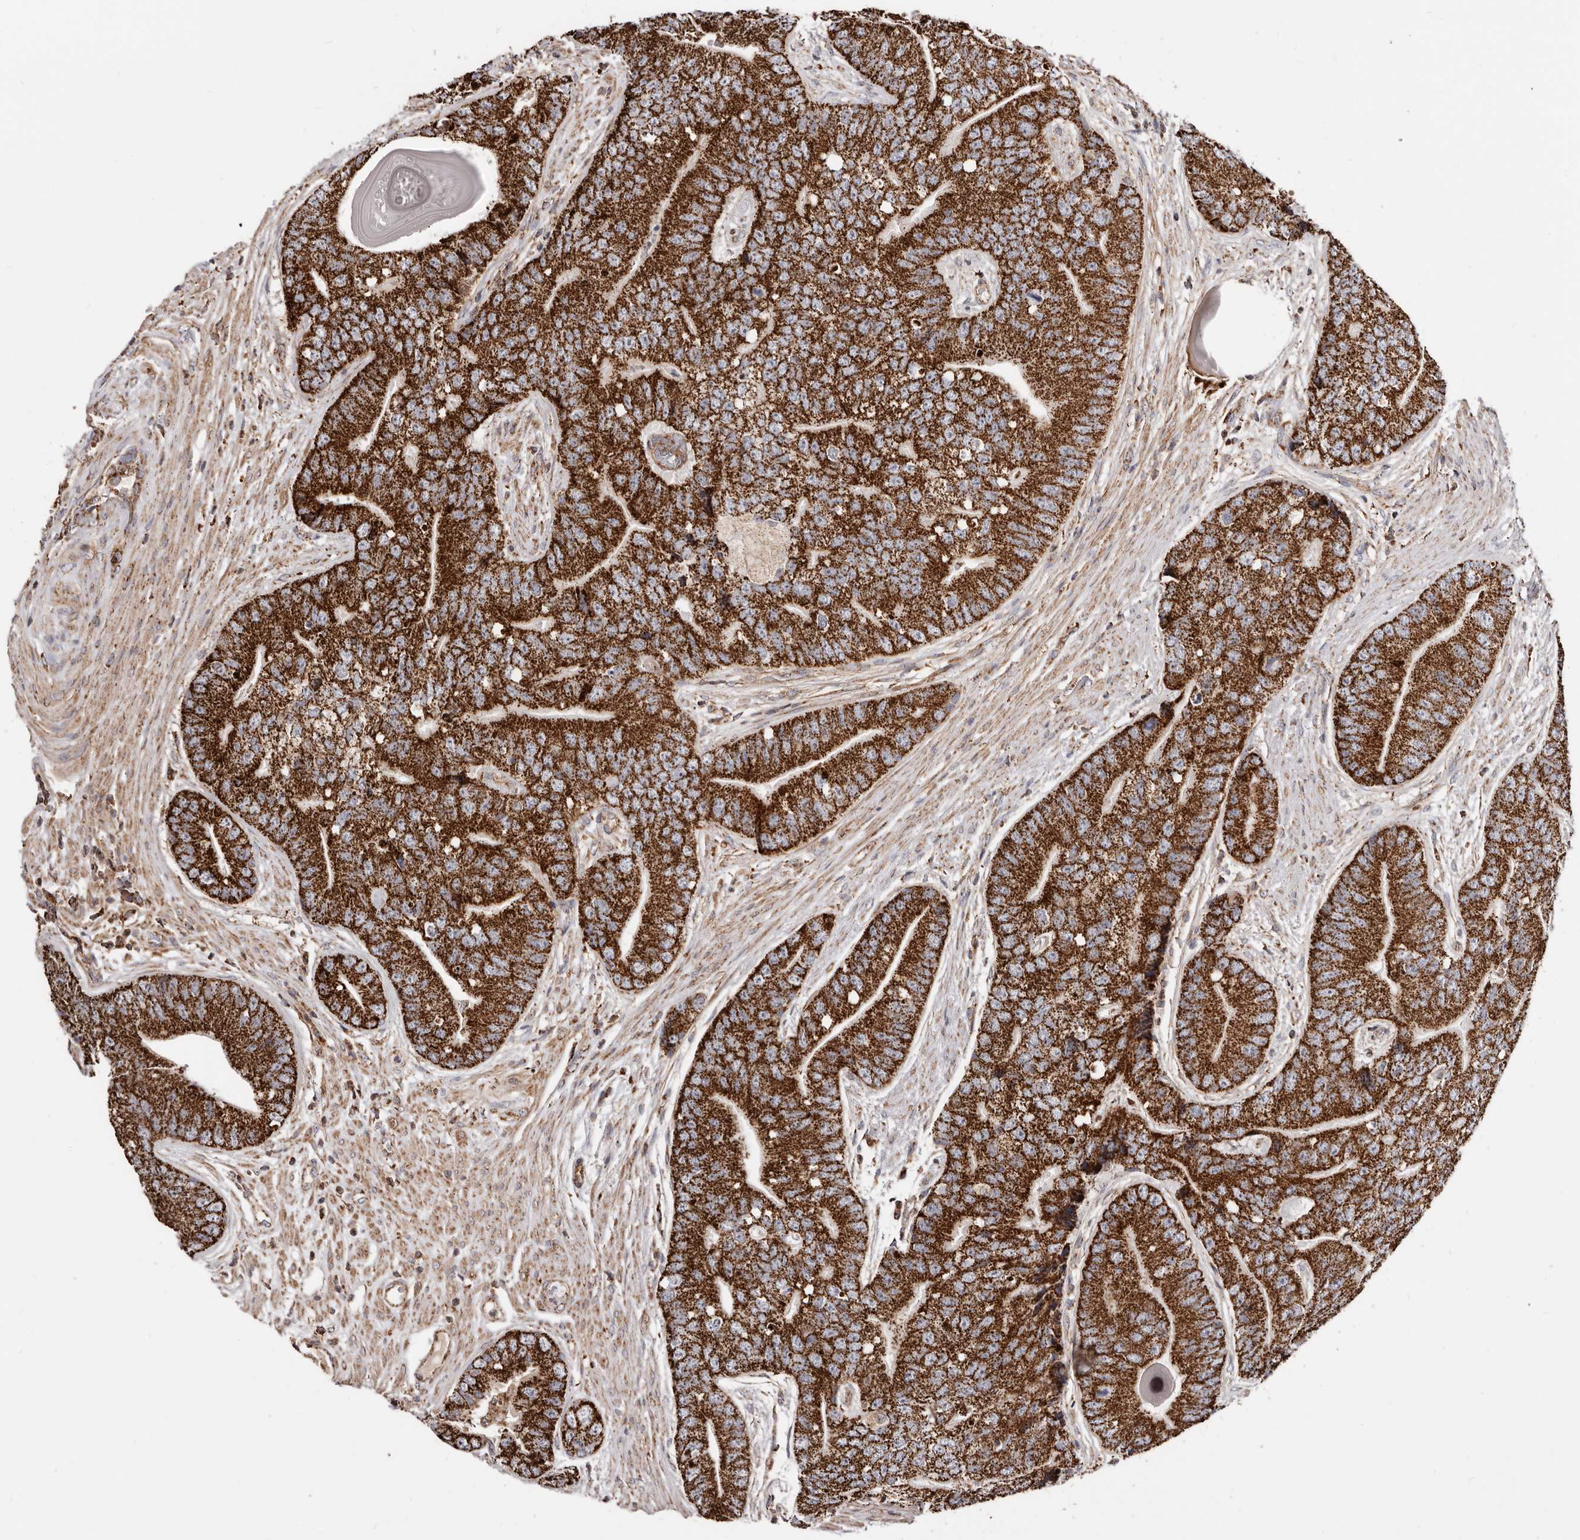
{"staining": {"intensity": "strong", "quantity": ">75%", "location": "cytoplasmic/membranous"}, "tissue": "prostate cancer", "cell_type": "Tumor cells", "image_type": "cancer", "snomed": [{"axis": "morphology", "description": "Adenocarcinoma, High grade"}, {"axis": "topography", "description": "Prostate"}], "caption": "There is high levels of strong cytoplasmic/membranous expression in tumor cells of prostate high-grade adenocarcinoma, as demonstrated by immunohistochemical staining (brown color).", "gene": "PRKACB", "patient": {"sex": "male", "age": 70}}